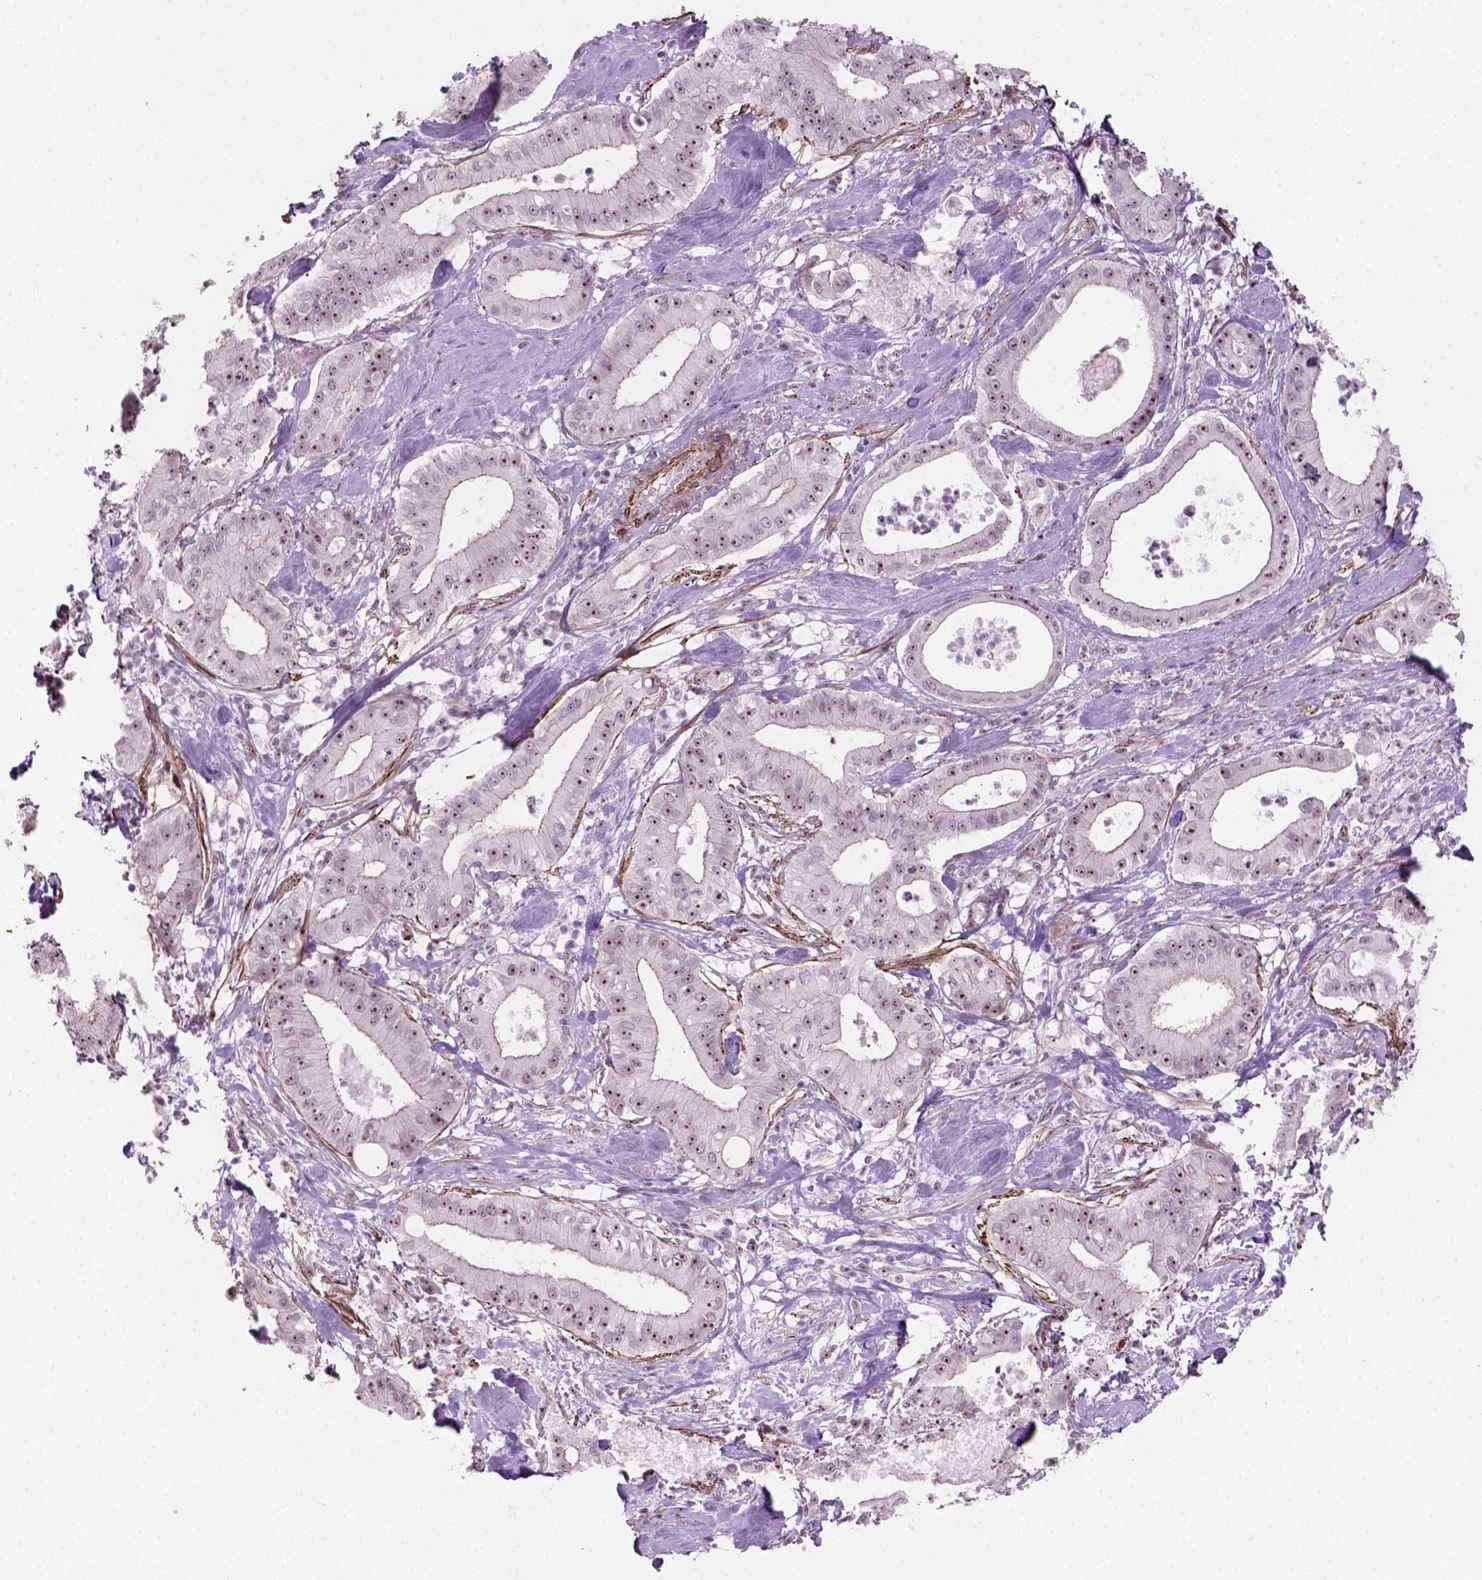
{"staining": {"intensity": "strong", "quantity": ">75%", "location": "nuclear"}, "tissue": "pancreatic cancer", "cell_type": "Tumor cells", "image_type": "cancer", "snomed": [{"axis": "morphology", "description": "Adenocarcinoma, NOS"}, {"axis": "topography", "description": "Pancreas"}], "caption": "A brown stain shows strong nuclear positivity of a protein in human pancreatic cancer tumor cells. (Brightfield microscopy of DAB IHC at high magnification).", "gene": "RRS1", "patient": {"sex": "male", "age": 71}}